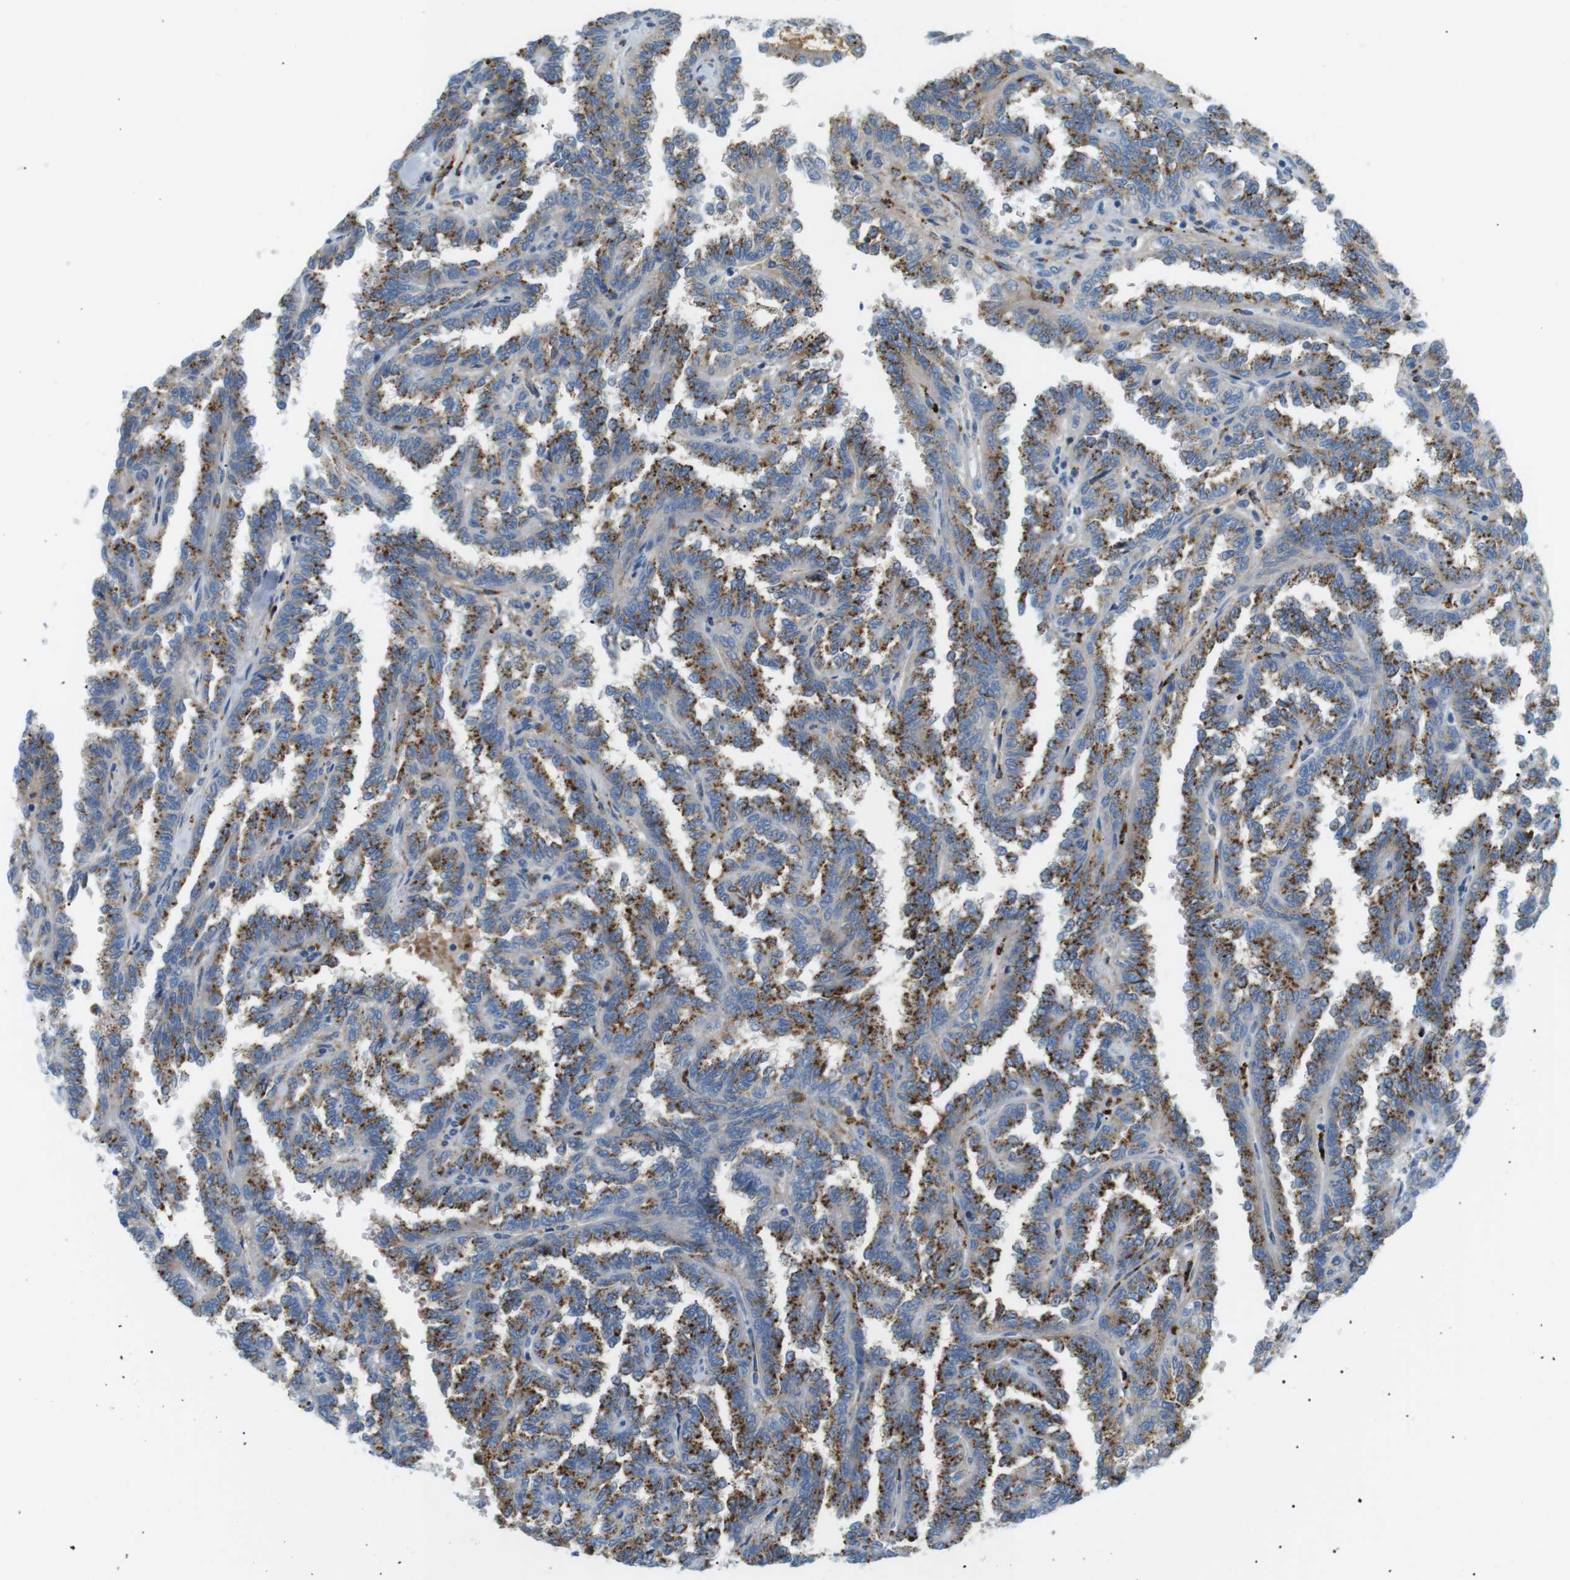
{"staining": {"intensity": "moderate", "quantity": ">75%", "location": "cytoplasmic/membranous"}, "tissue": "renal cancer", "cell_type": "Tumor cells", "image_type": "cancer", "snomed": [{"axis": "morphology", "description": "Inflammation, NOS"}, {"axis": "morphology", "description": "Adenocarcinoma, NOS"}, {"axis": "topography", "description": "Kidney"}], "caption": "Brown immunohistochemical staining in renal cancer (adenocarcinoma) demonstrates moderate cytoplasmic/membranous staining in about >75% of tumor cells. The staining was performed using DAB to visualize the protein expression in brown, while the nuclei were stained in blue with hematoxylin (Magnification: 20x).", "gene": "B4GALNT2", "patient": {"sex": "male", "age": 68}}